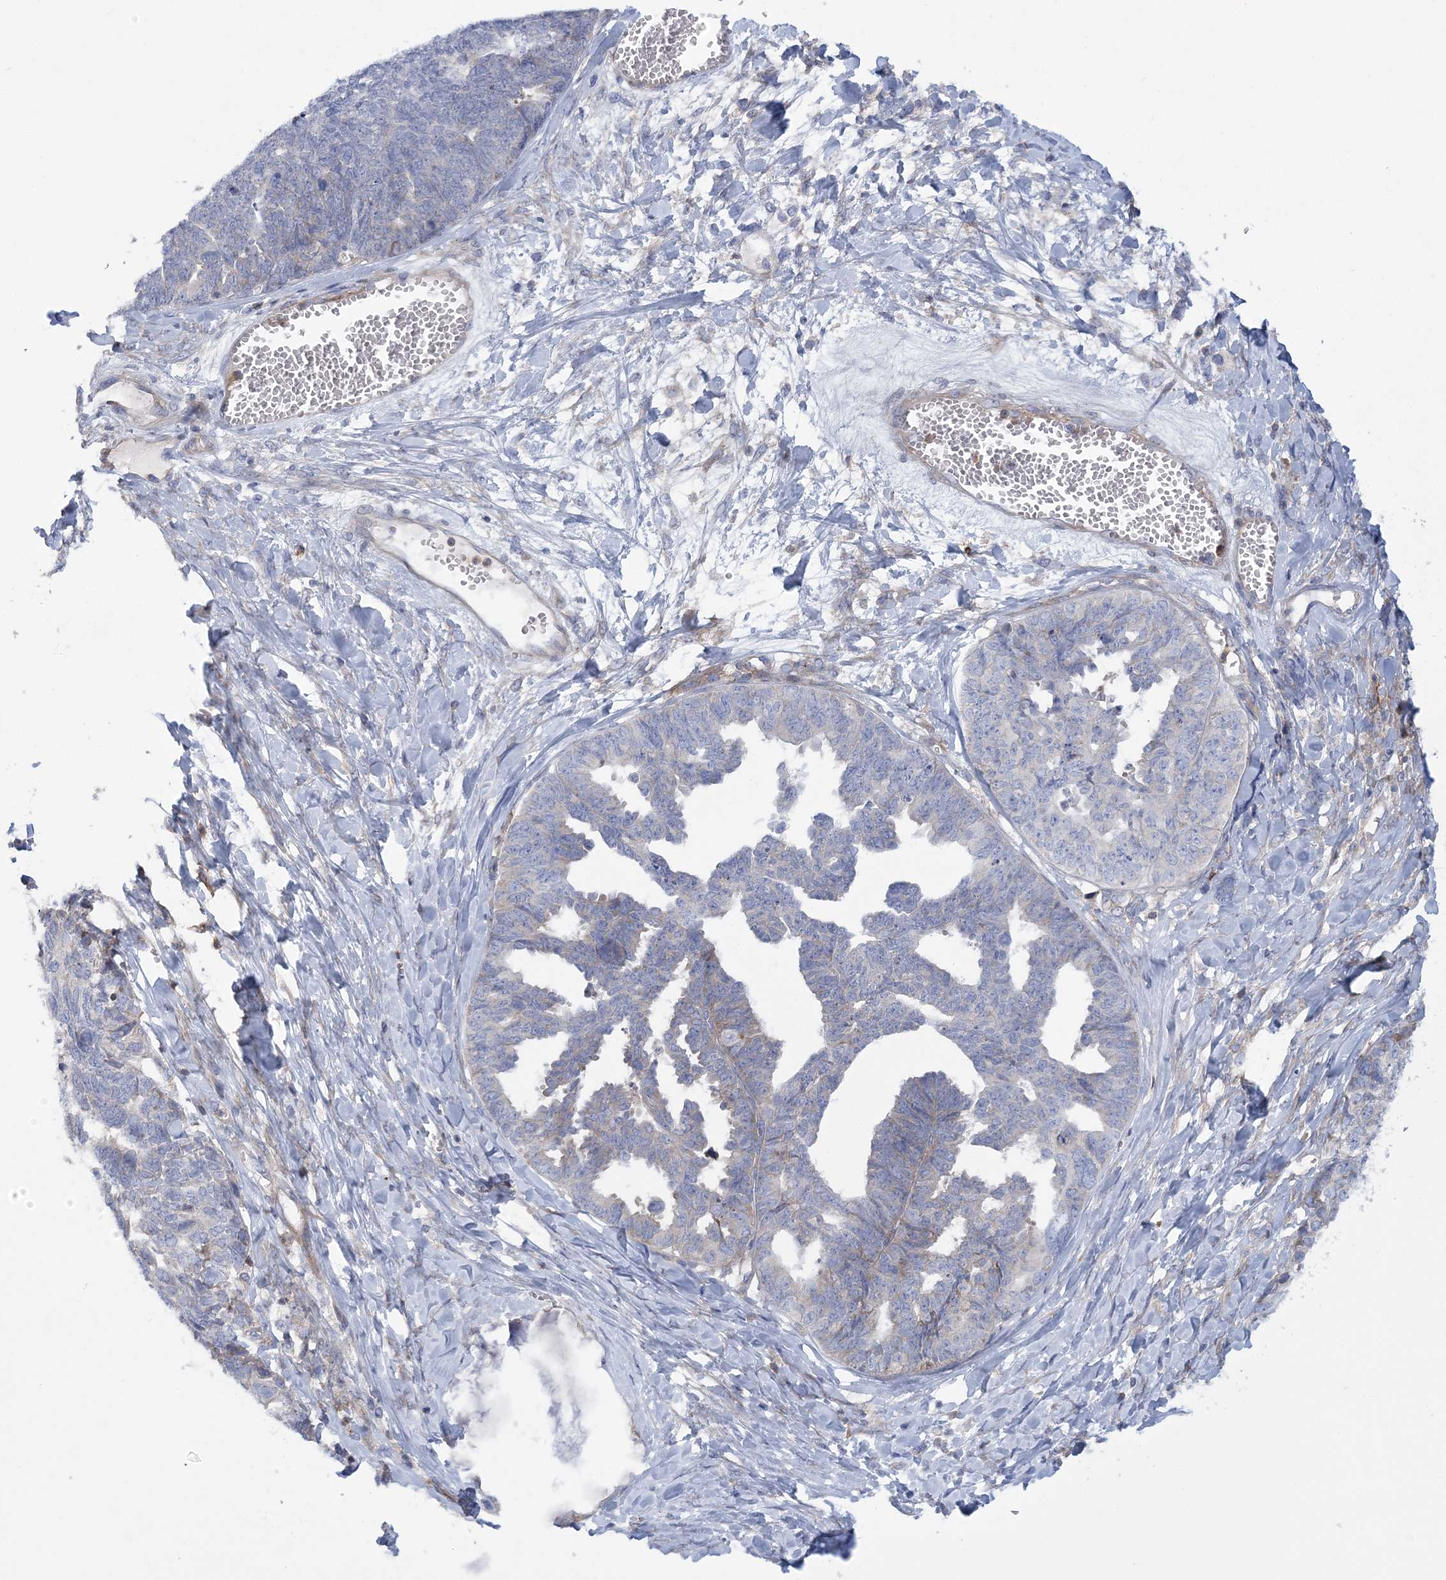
{"staining": {"intensity": "negative", "quantity": "none", "location": "none"}, "tissue": "ovarian cancer", "cell_type": "Tumor cells", "image_type": "cancer", "snomed": [{"axis": "morphology", "description": "Cystadenocarcinoma, serous, NOS"}, {"axis": "topography", "description": "Ovary"}], "caption": "A micrograph of ovarian cancer (serous cystadenocarcinoma) stained for a protein demonstrates no brown staining in tumor cells.", "gene": "ARSJ", "patient": {"sex": "female", "age": 79}}